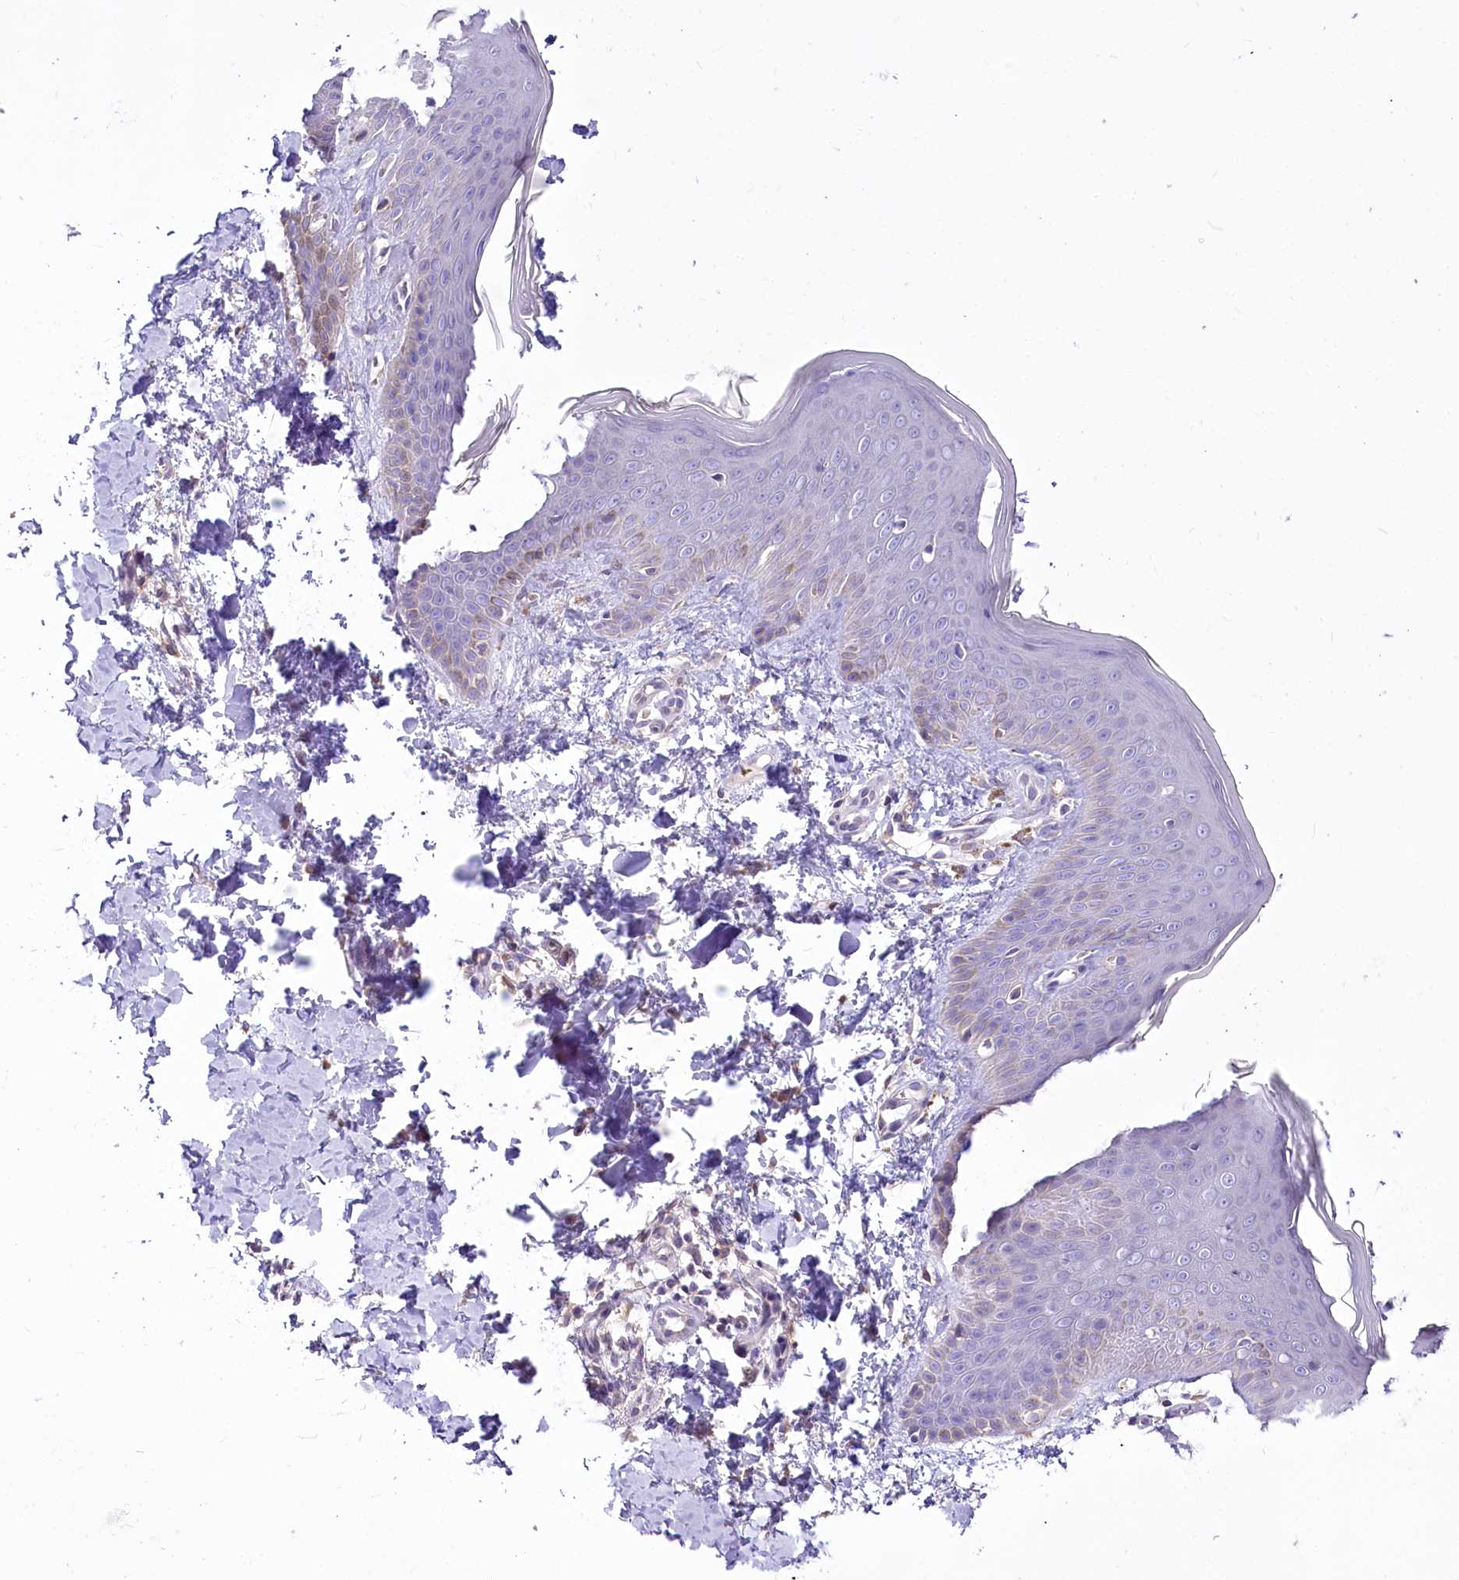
{"staining": {"intensity": "negative", "quantity": "none", "location": "none"}, "tissue": "skin", "cell_type": "Fibroblasts", "image_type": "normal", "snomed": [{"axis": "morphology", "description": "Normal tissue, NOS"}, {"axis": "topography", "description": "Skin"}], "caption": "This is an immunohistochemistry histopathology image of unremarkable skin. There is no staining in fibroblasts.", "gene": "DPYD", "patient": {"sex": "male", "age": 36}}